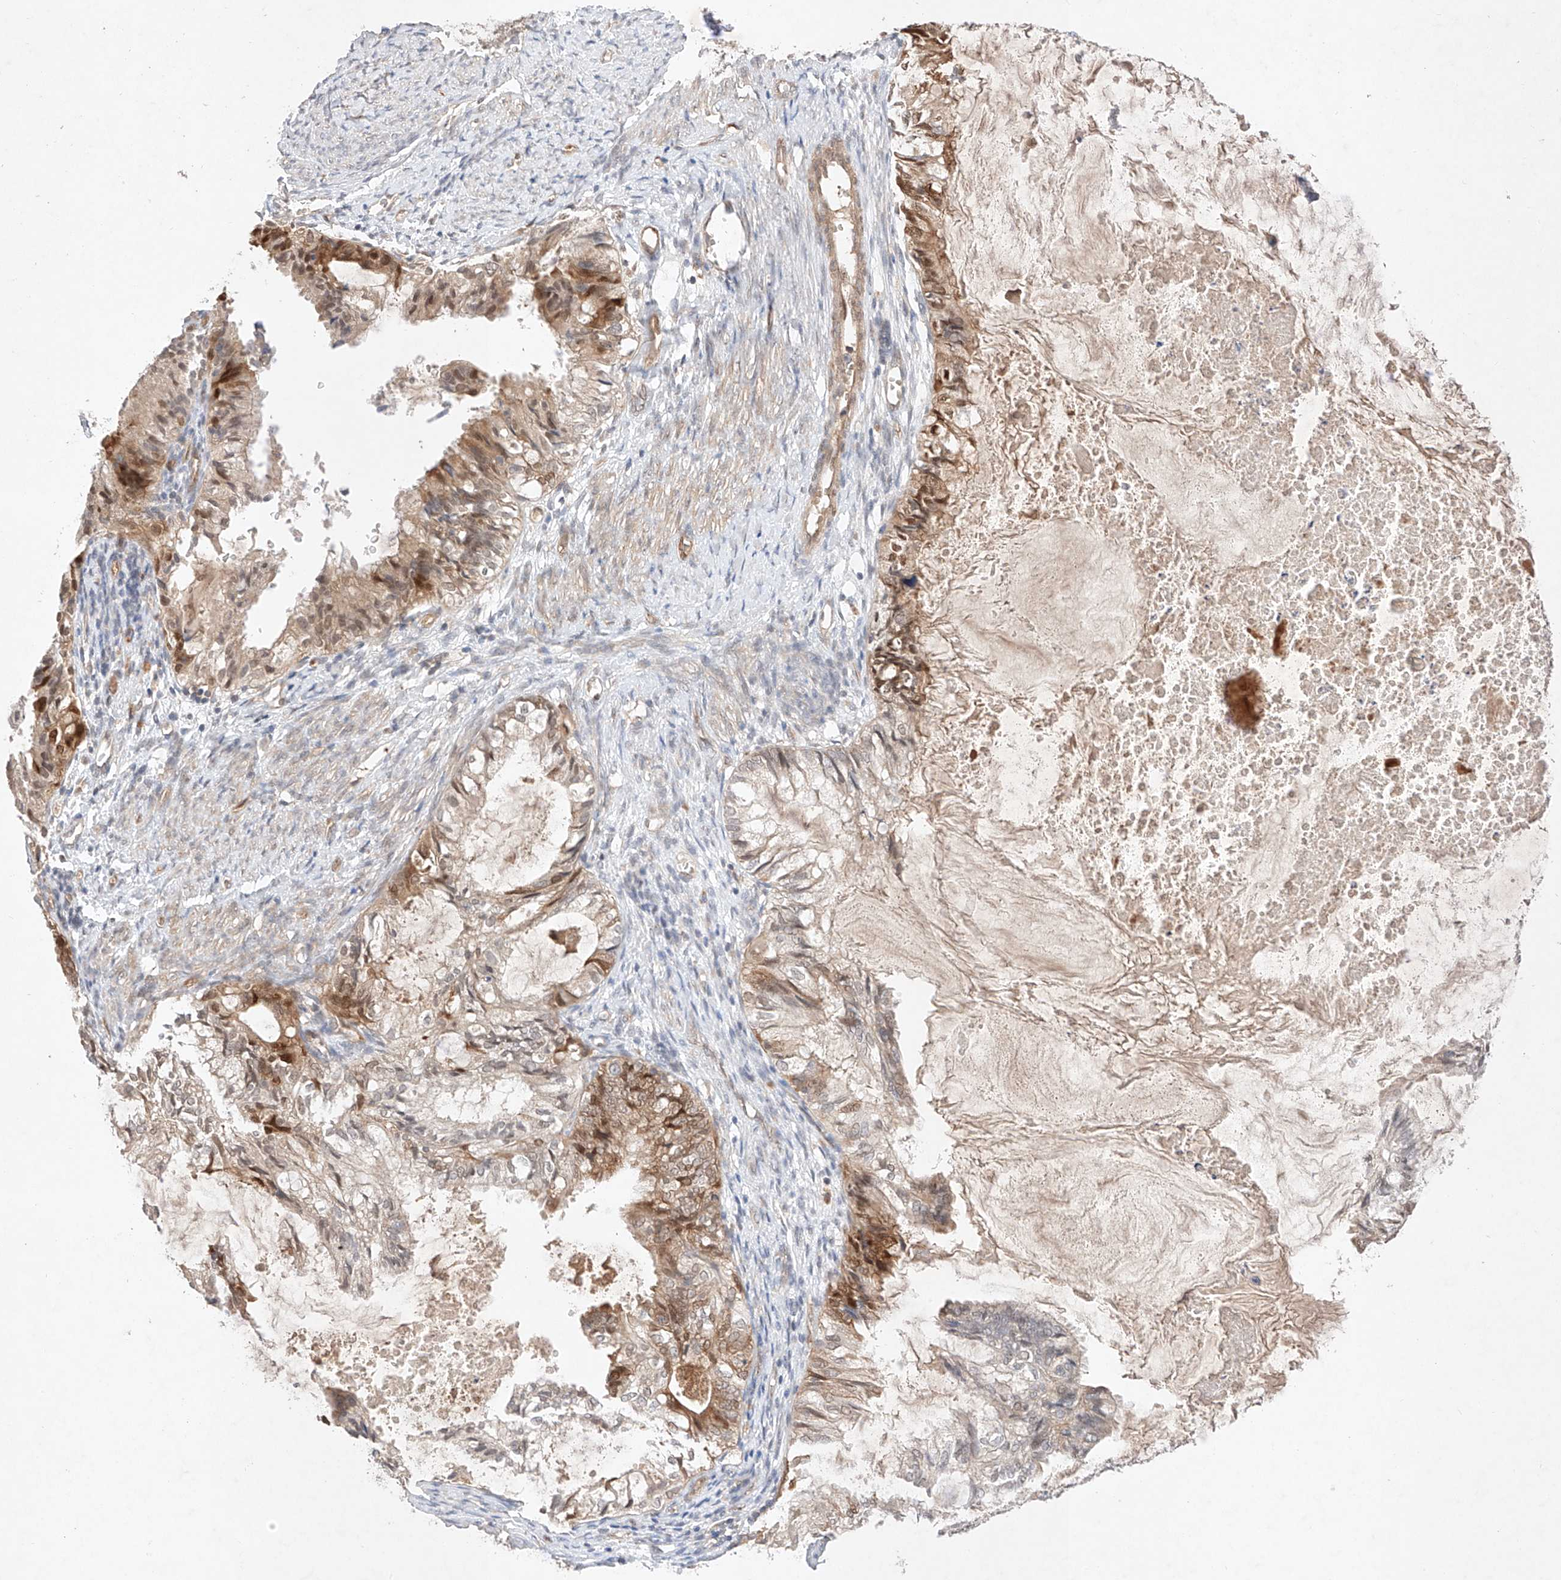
{"staining": {"intensity": "moderate", "quantity": "25%-75%", "location": "cytoplasmic/membranous,nuclear"}, "tissue": "cervical cancer", "cell_type": "Tumor cells", "image_type": "cancer", "snomed": [{"axis": "morphology", "description": "Normal tissue, NOS"}, {"axis": "morphology", "description": "Adenocarcinoma, NOS"}, {"axis": "topography", "description": "Cervix"}, {"axis": "topography", "description": "Endometrium"}], "caption": "Immunohistochemistry (IHC) micrograph of neoplastic tissue: human adenocarcinoma (cervical) stained using immunohistochemistry exhibits medium levels of moderate protein expression localized specifically in the cytoplasmic/membranous and nuclear of tumor cells, appearing as a cytoplasmic/membranous and nuclear brown color.", "gene": "ZNF124", "patient": {"sex": "female", "age": 86}}